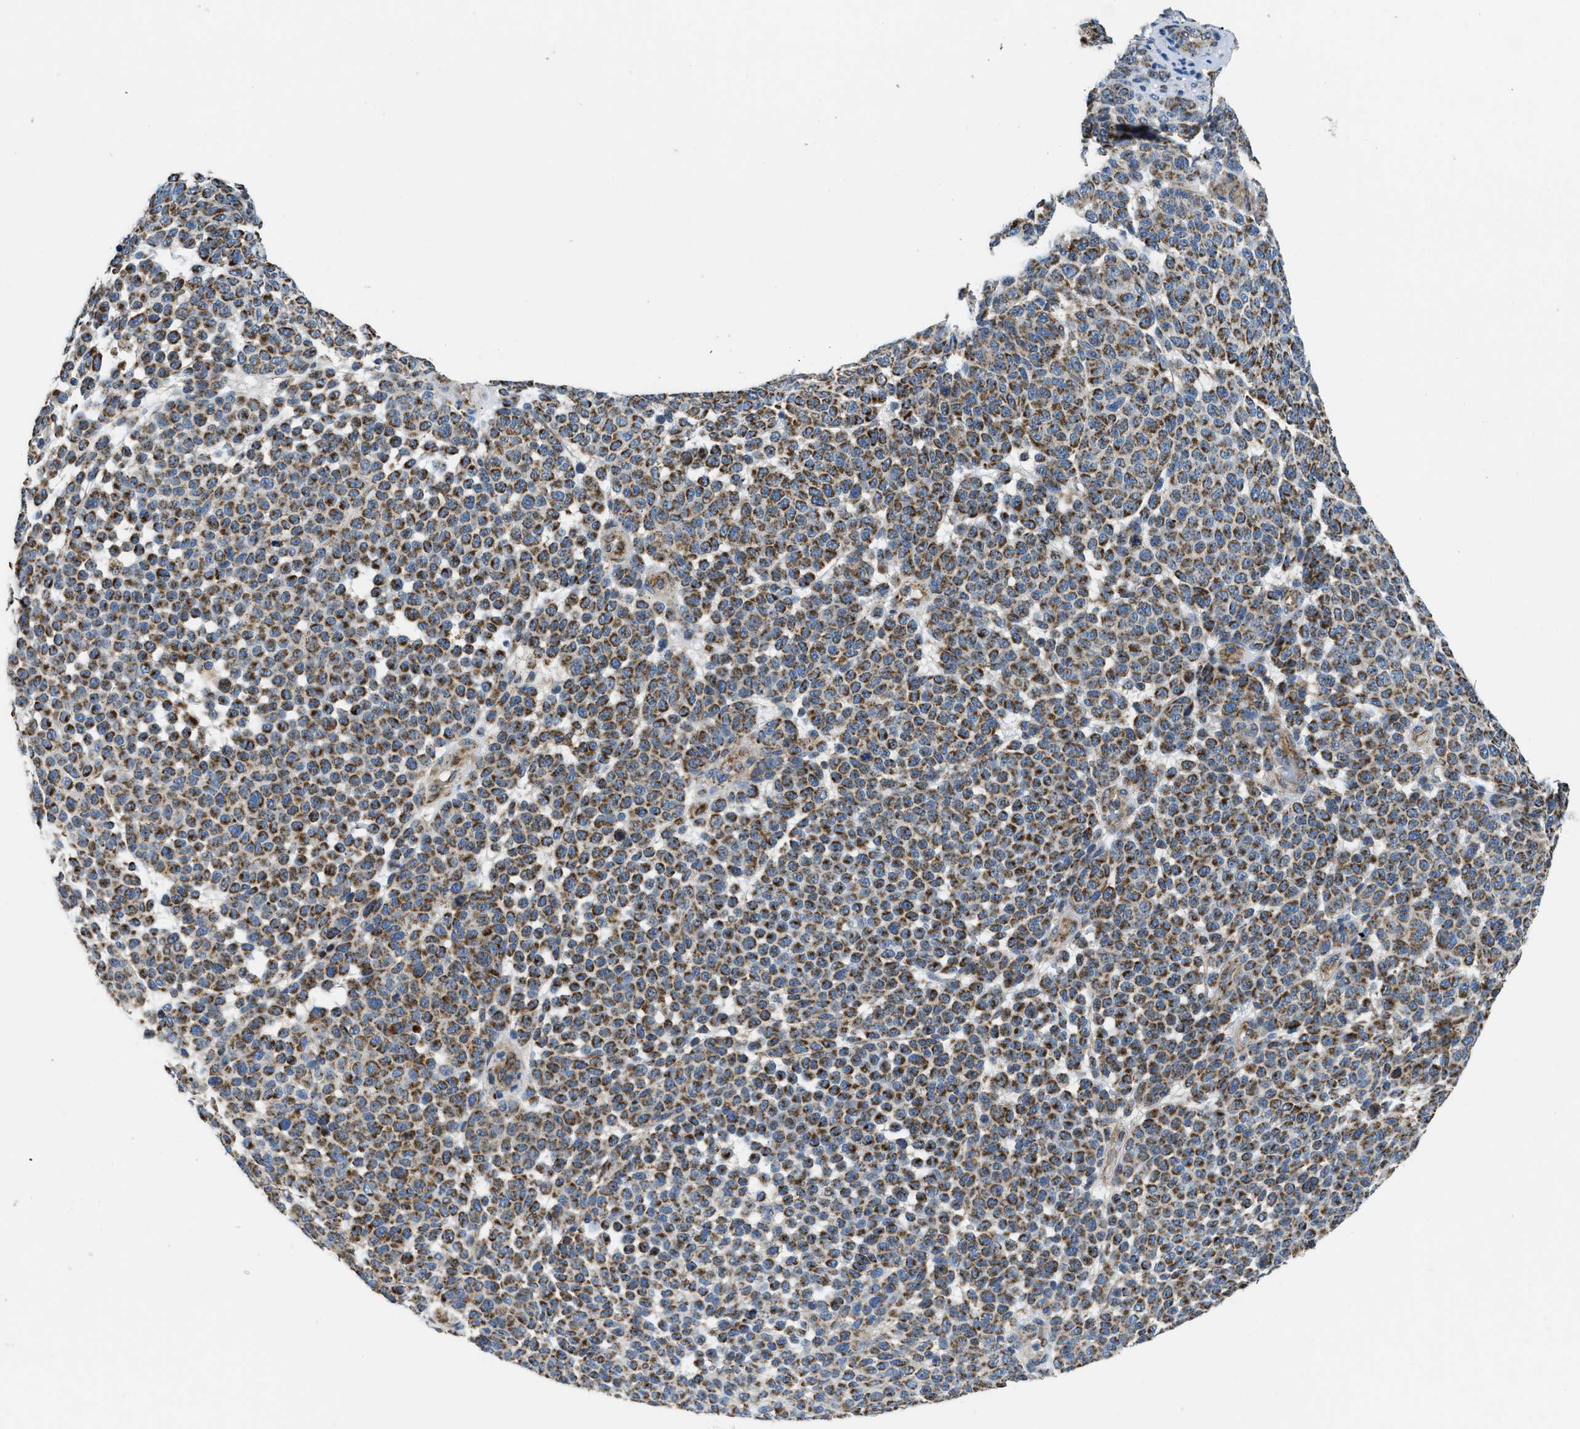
{"staining": {"intensity": "strong", "quantity": ">75%", "location": "cytoplasmic/membranous"}, "tissue": "melanoma", "cell_type": "Tumor cells", "image_type": "cancer", "snomed": [{"axis": "morphology", "description": "Malignant melanoma, NOS"}, {"axis": "topography", "description": "Skin"}], "caption": "The photomicrograph displays staining of malignant melanoma, revealing strong cytoplasmic/membranous protein staining (brown color) within tumor cells.", "gene": "STK33", "patient": {"sex": "male", "age": 59}}